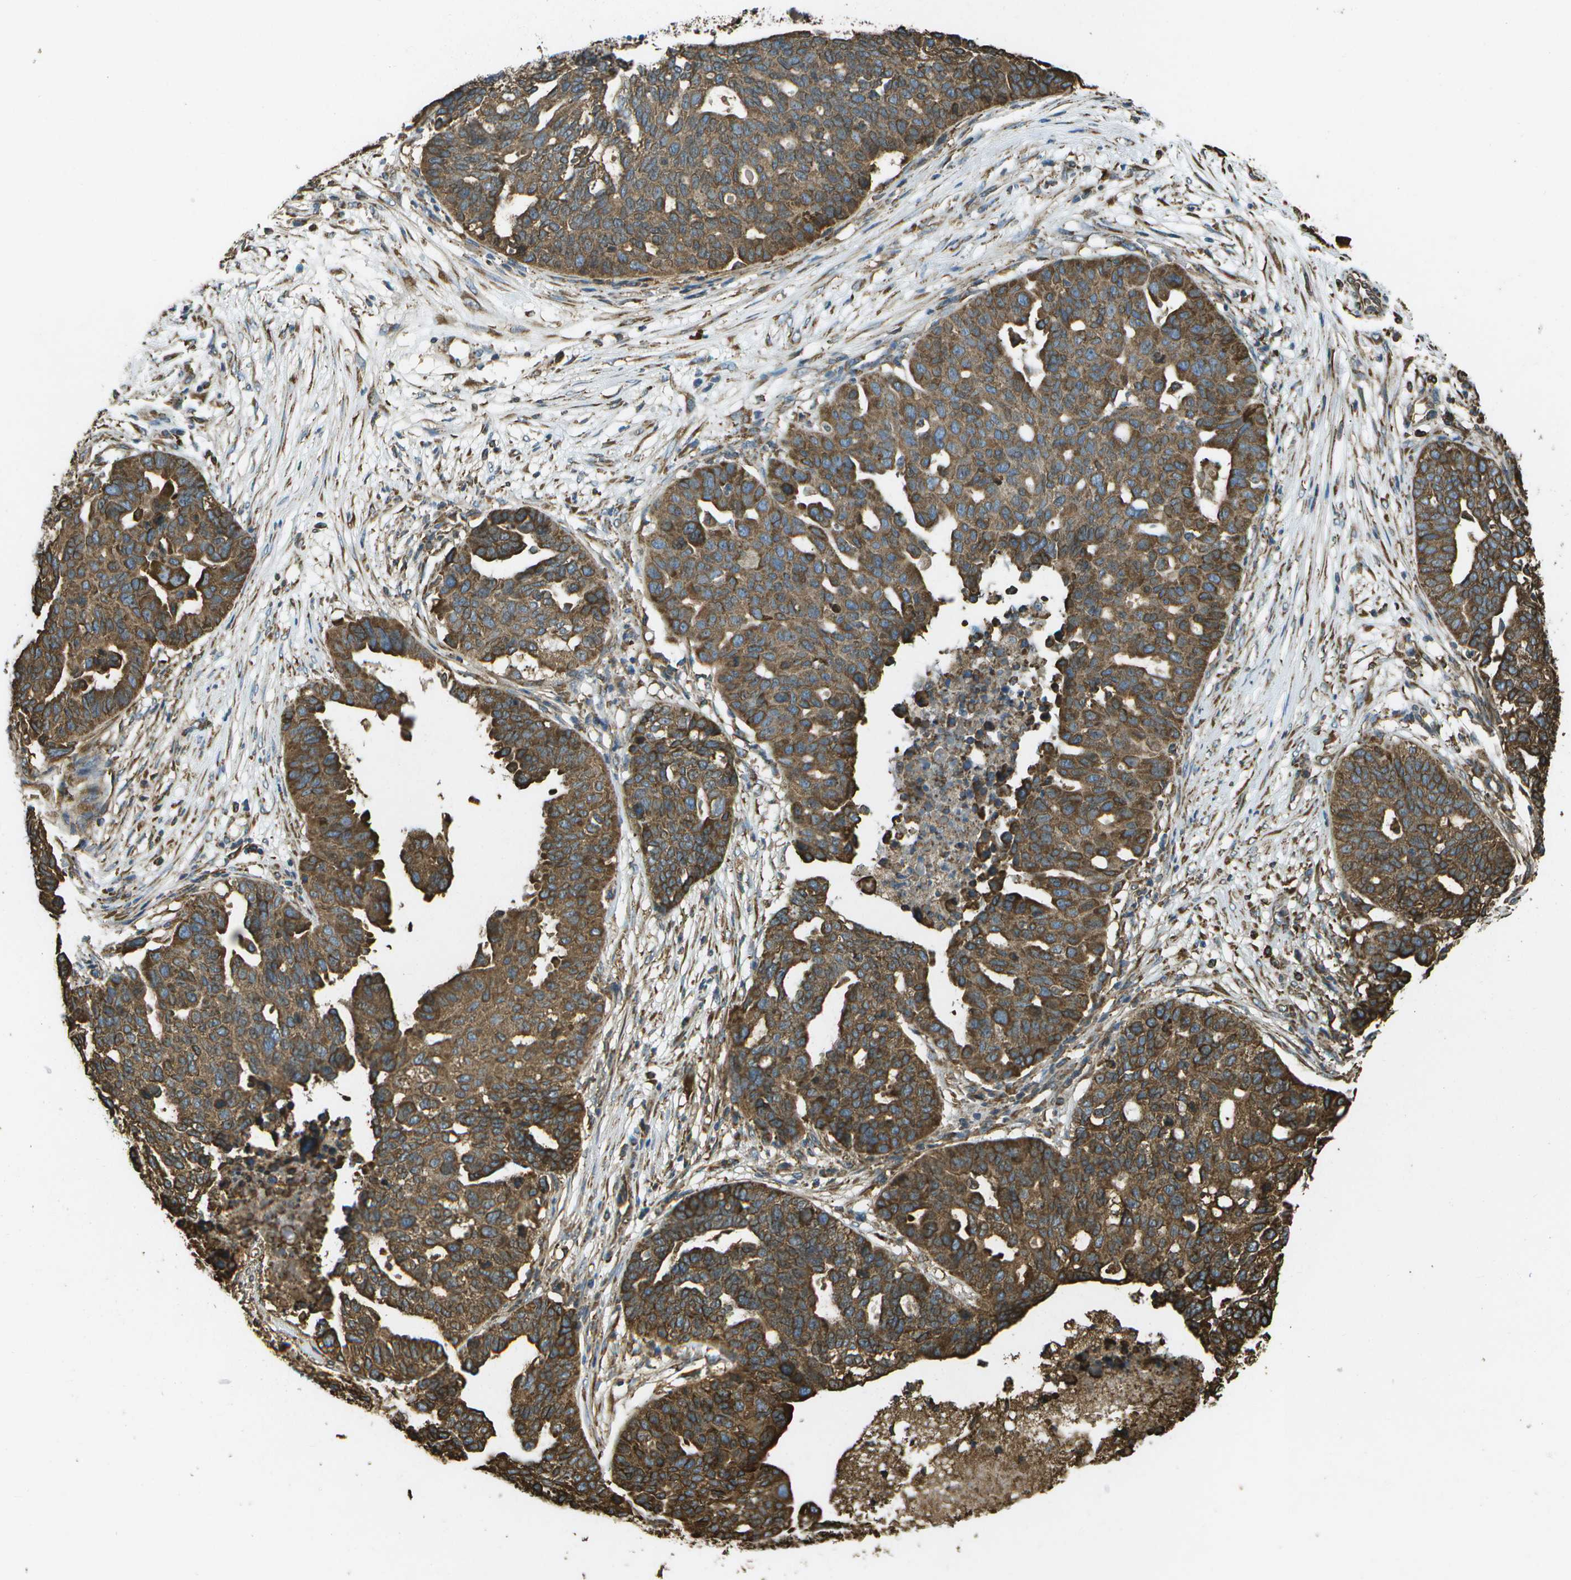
{"staining": {"intensity": "strong", "quantity": ">75%", "location": "cytoplasmic/membranous"}, "tissue": "ovarian cancer", "cell_type": "Tumor cells", "image_type": "cancer", "snomed": [{"axis": "morphology", "description": "Cystadenocarcinoma, serous, NOS"}, {"axis": "topography", "description": "Ovary"}], "caption": "This histopathology image shows serous cystadenocarcinoma (ovarian) stained with IHC to label a protein in brown. The cytoplasmic/membranous of tumor cells show strong positivity for the protein. Nuclei are counter-stained blue.", "gene": "PDIA4", "patient": {"sex": "female", "age": 59}}